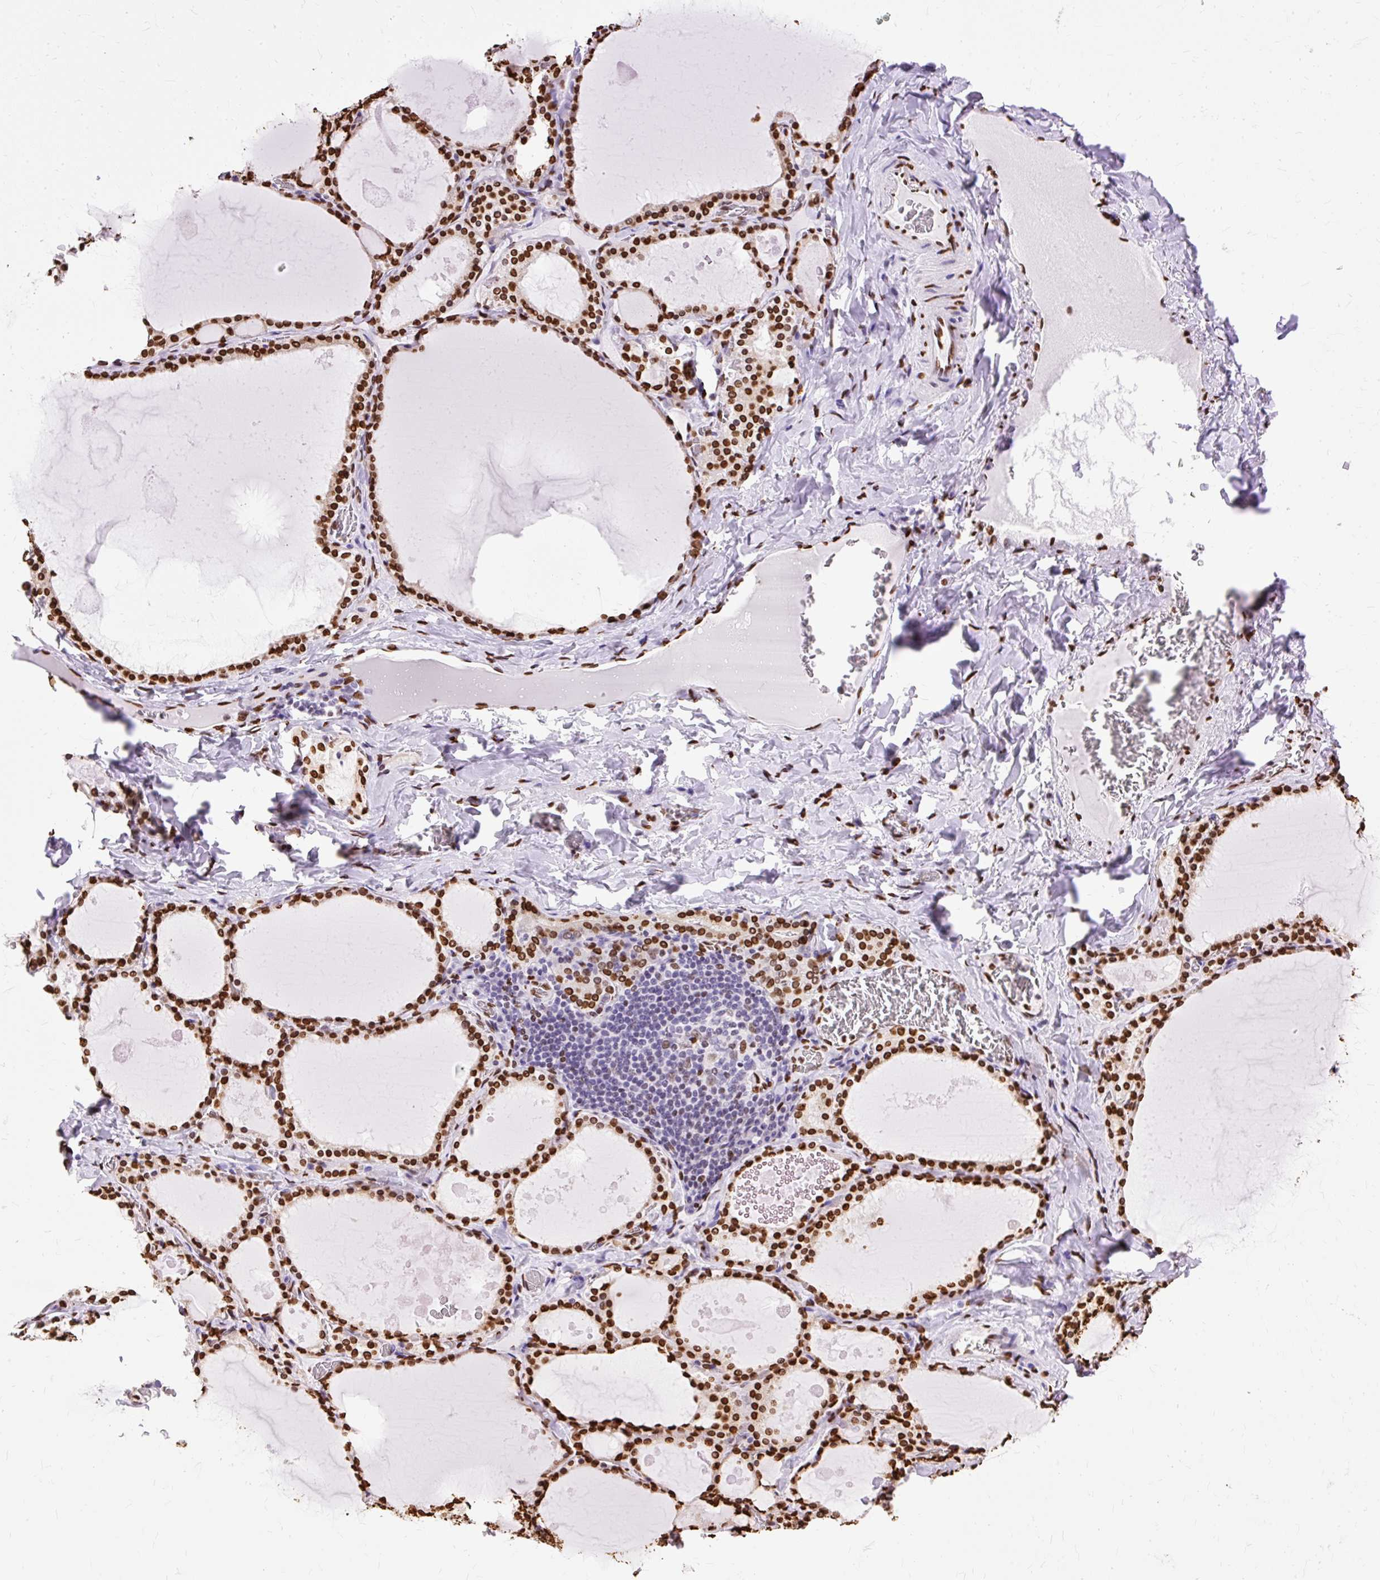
{"staining": {"intensity": "strong", "quantity": ">75%", "location": "nuclear"}, "tissue": "thyroid gland", "cell_type": "Glandular cells", "image_type": "normal", "snomed": [{"axis": "morphology", "description": "Normal tissue, NOS"}, {"axis": "topography", "description": "Thyroid gland"}], "caption": "Normal thyroid gland exhibits strong nuclear staining in approximately >75% of glandular cells, visualized by immunohistochemistry.", "gene": "TMEM184C", "patient": {"sex": "male", "age": 56}}